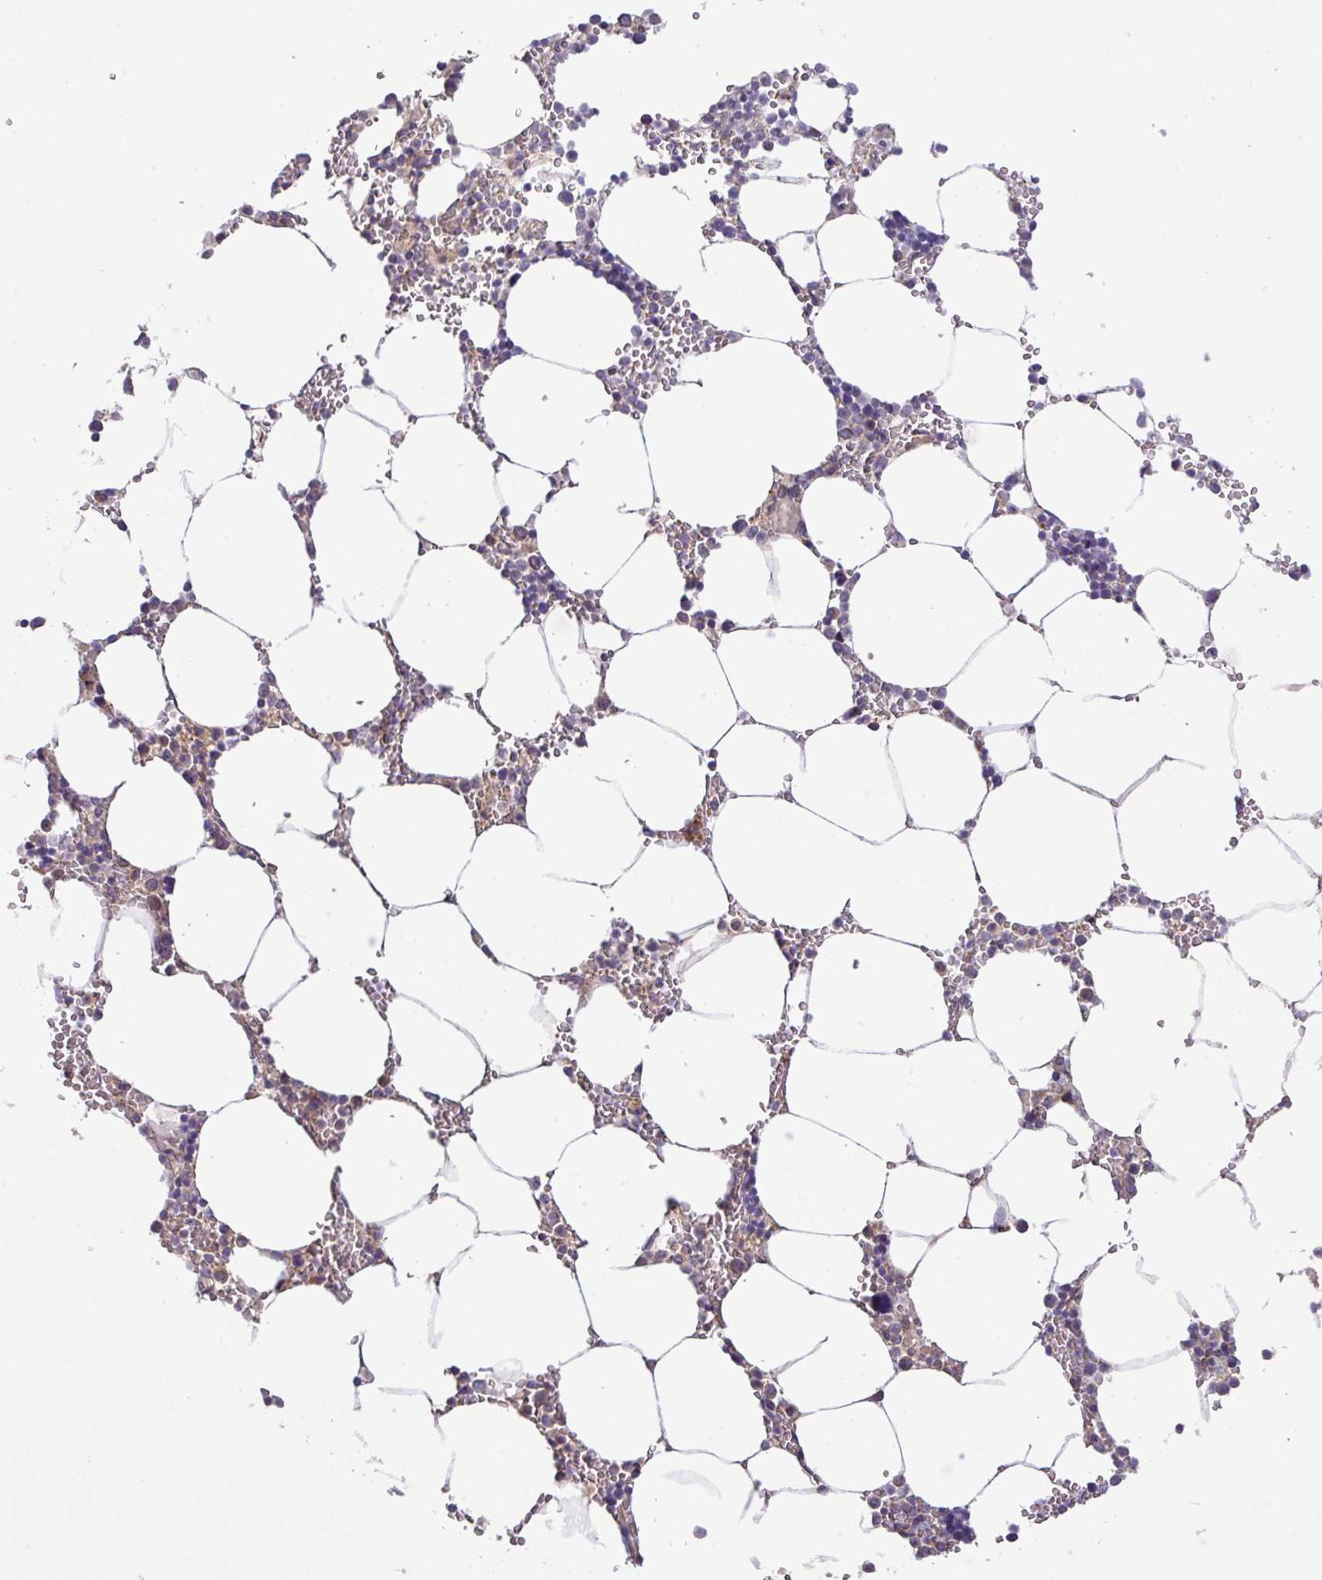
{"staining": {"intensity": "negative", "quantity": "none", "location": "none"}, "tissue": "bone marrow", "cell_type": "Hematopoietic cells", "image_type": "normal", "snomed": [{"axis": "morphology", "description": "Normal tissue, NOS"}, {"axis": "topography", "description": "Bone marrow"}], "caption": "An immunohistochemistry histopathology image of benign bone marrow is shown. There is no staining in hematopoietic cells of bone marrow.", "gene": "TMEM62", "patient": {"sex": "male", "age": 70}}